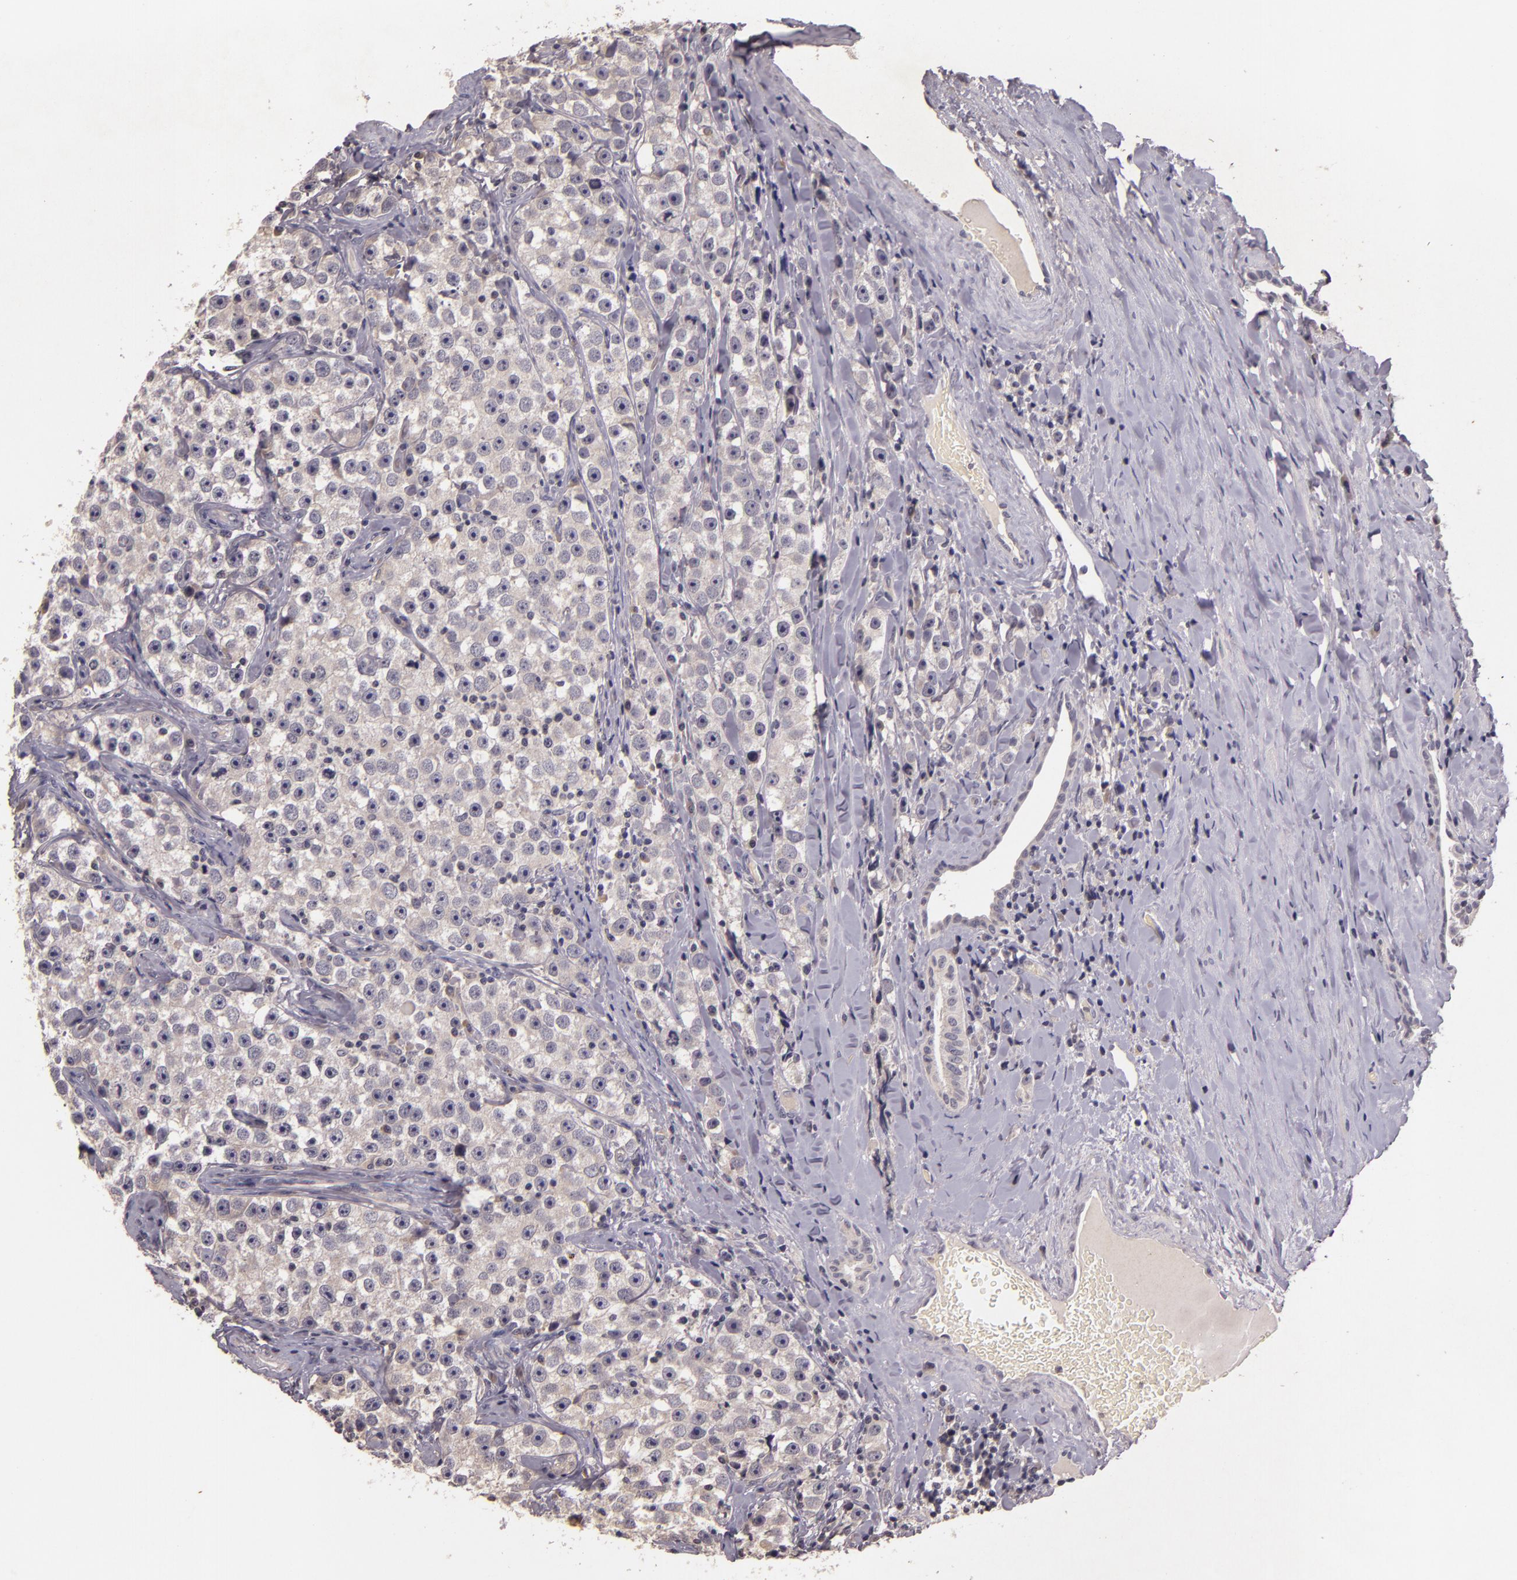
{"staining": {"intensity": "negative", "quantity": "none", "location": "none"}, "tissue": "testis cancer", "cell_type": "Tumor cells", "image_type": "cancer", "snomed": [{"axis": "morphology", "description": "Seminoma, NOS"}, {"axis": "topography", "description": "Testis"}], "caption": "Immunohistochemistry (IHC) of testis cancer (seminoma) demonstrates no positivity in tumor cells.", "gene": "TFF1", "patient": {"sex": "male", "age": 32}}